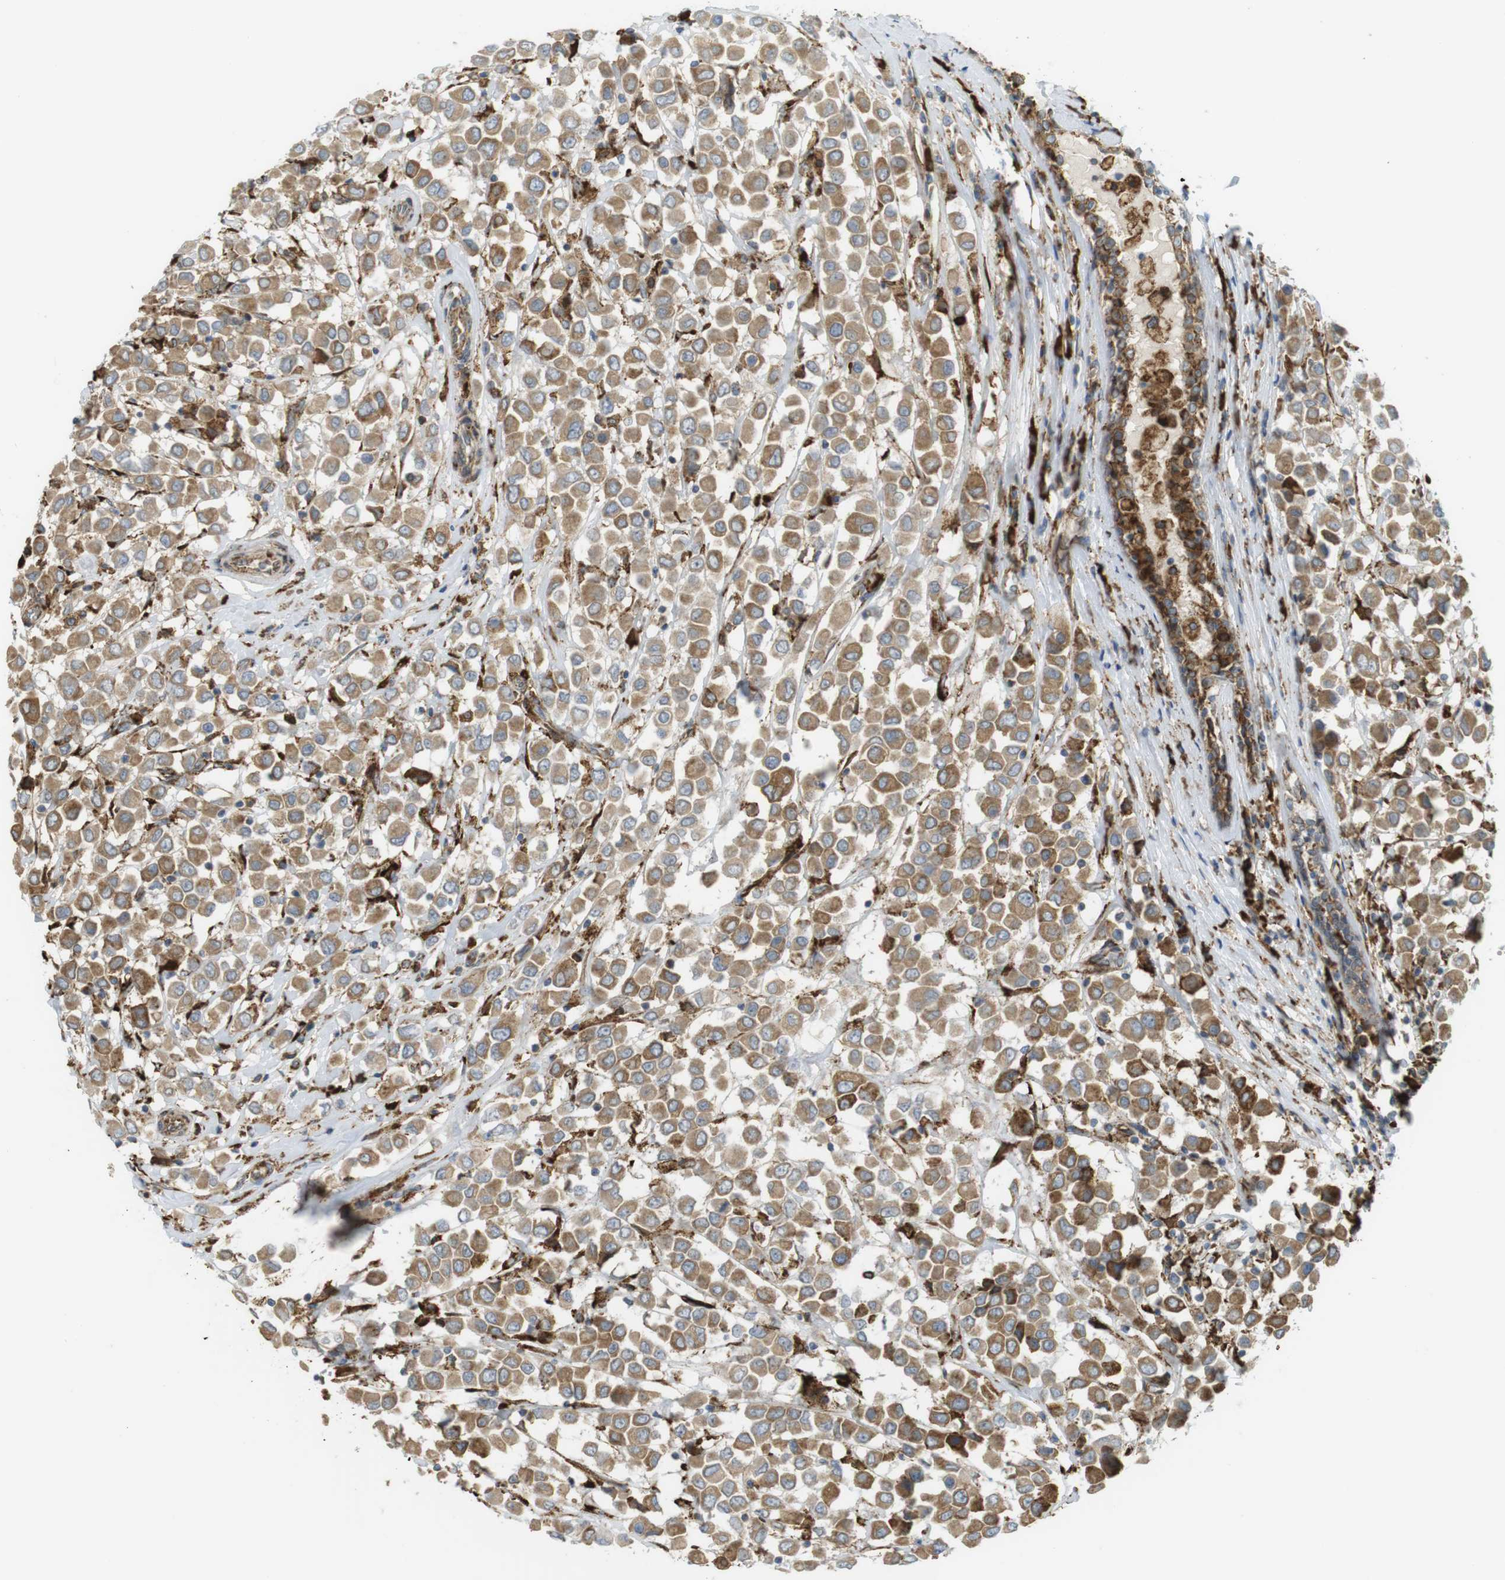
{"staining": {"intensity": "moderate", "quantity": ">75%", "location": "cytoplasmic/membranous"}, "tissue": "breast cancer", "cell_type": "Tumor cells", "image_type": "cancer", "snomed": [{"axis": "morphology", "description": "Duct carcinoma"}, {"axis": "topography", "description": "Breast"}], "caption": "Breast invasive ductal carcinoma tissue displays moderate cytoplasmic/membranous expression in approximately >75% of tumor cells", "gene": "MBOAT2", "patient": {"sex": "female", "age": 61}}